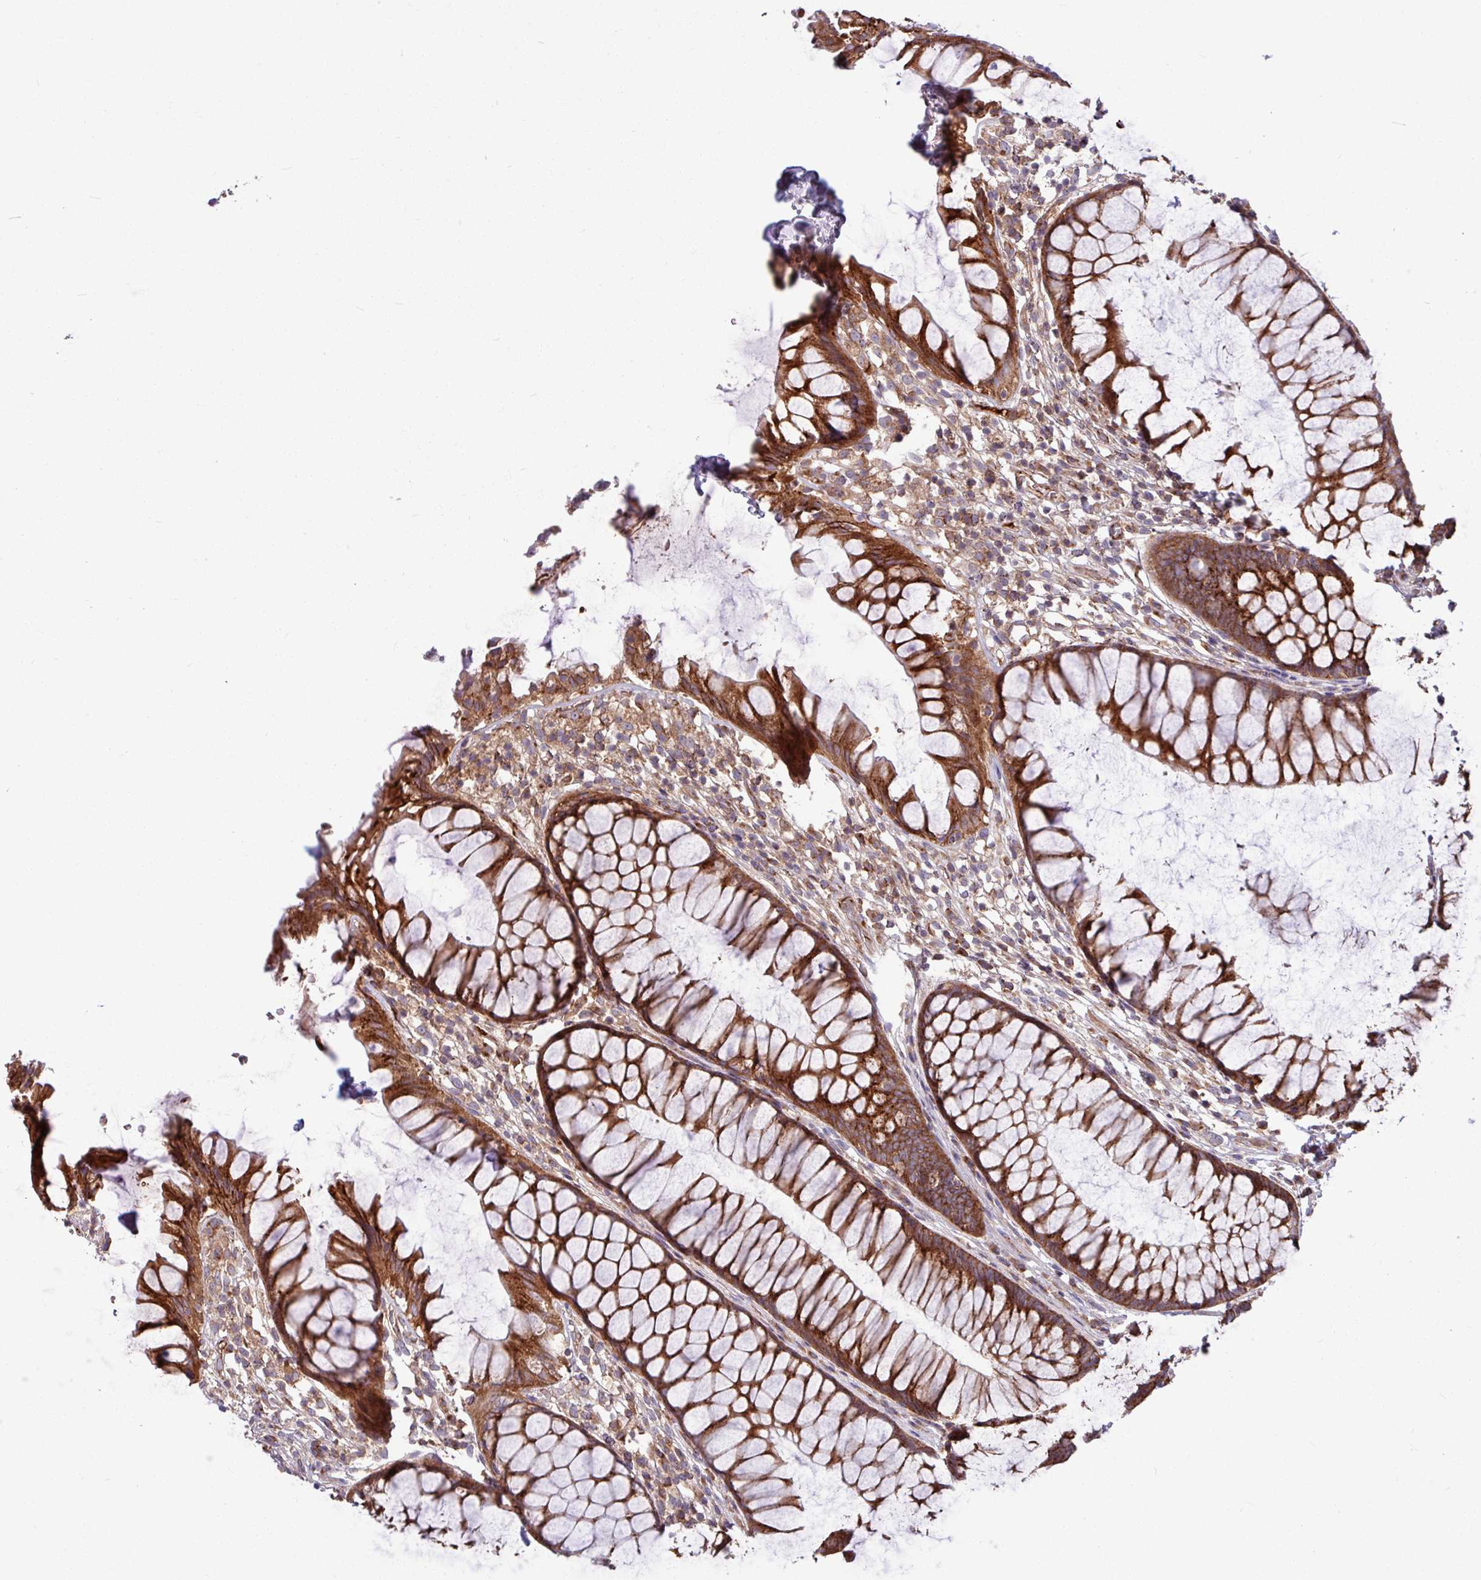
{"staining": {"intensity": "strong", "quantity": ">75%", "location": "cytoplasmic/membranous"}, "tissue": "rectum", "cell_type": "Glandular cells", "image_type": "normal", "snomed": [{"axis": "morphology", "description": "Normal tissue, NOS"}, {"axis": "topography", "description": "Smooth muscle"}, {"axis": "topography", "description": "Rectum"}], "caption": "Glandular cells exhibit high levels of strong cytoplasmic/membranous positivity in approximately >75% of cells in normal human rectum. Using DAB (brown) and hematoxylin (blue) stains, captured at high magnification using brightfield microscopy.", "gene": "LSM12", "patient": {"sex": "male", "age": 53}}